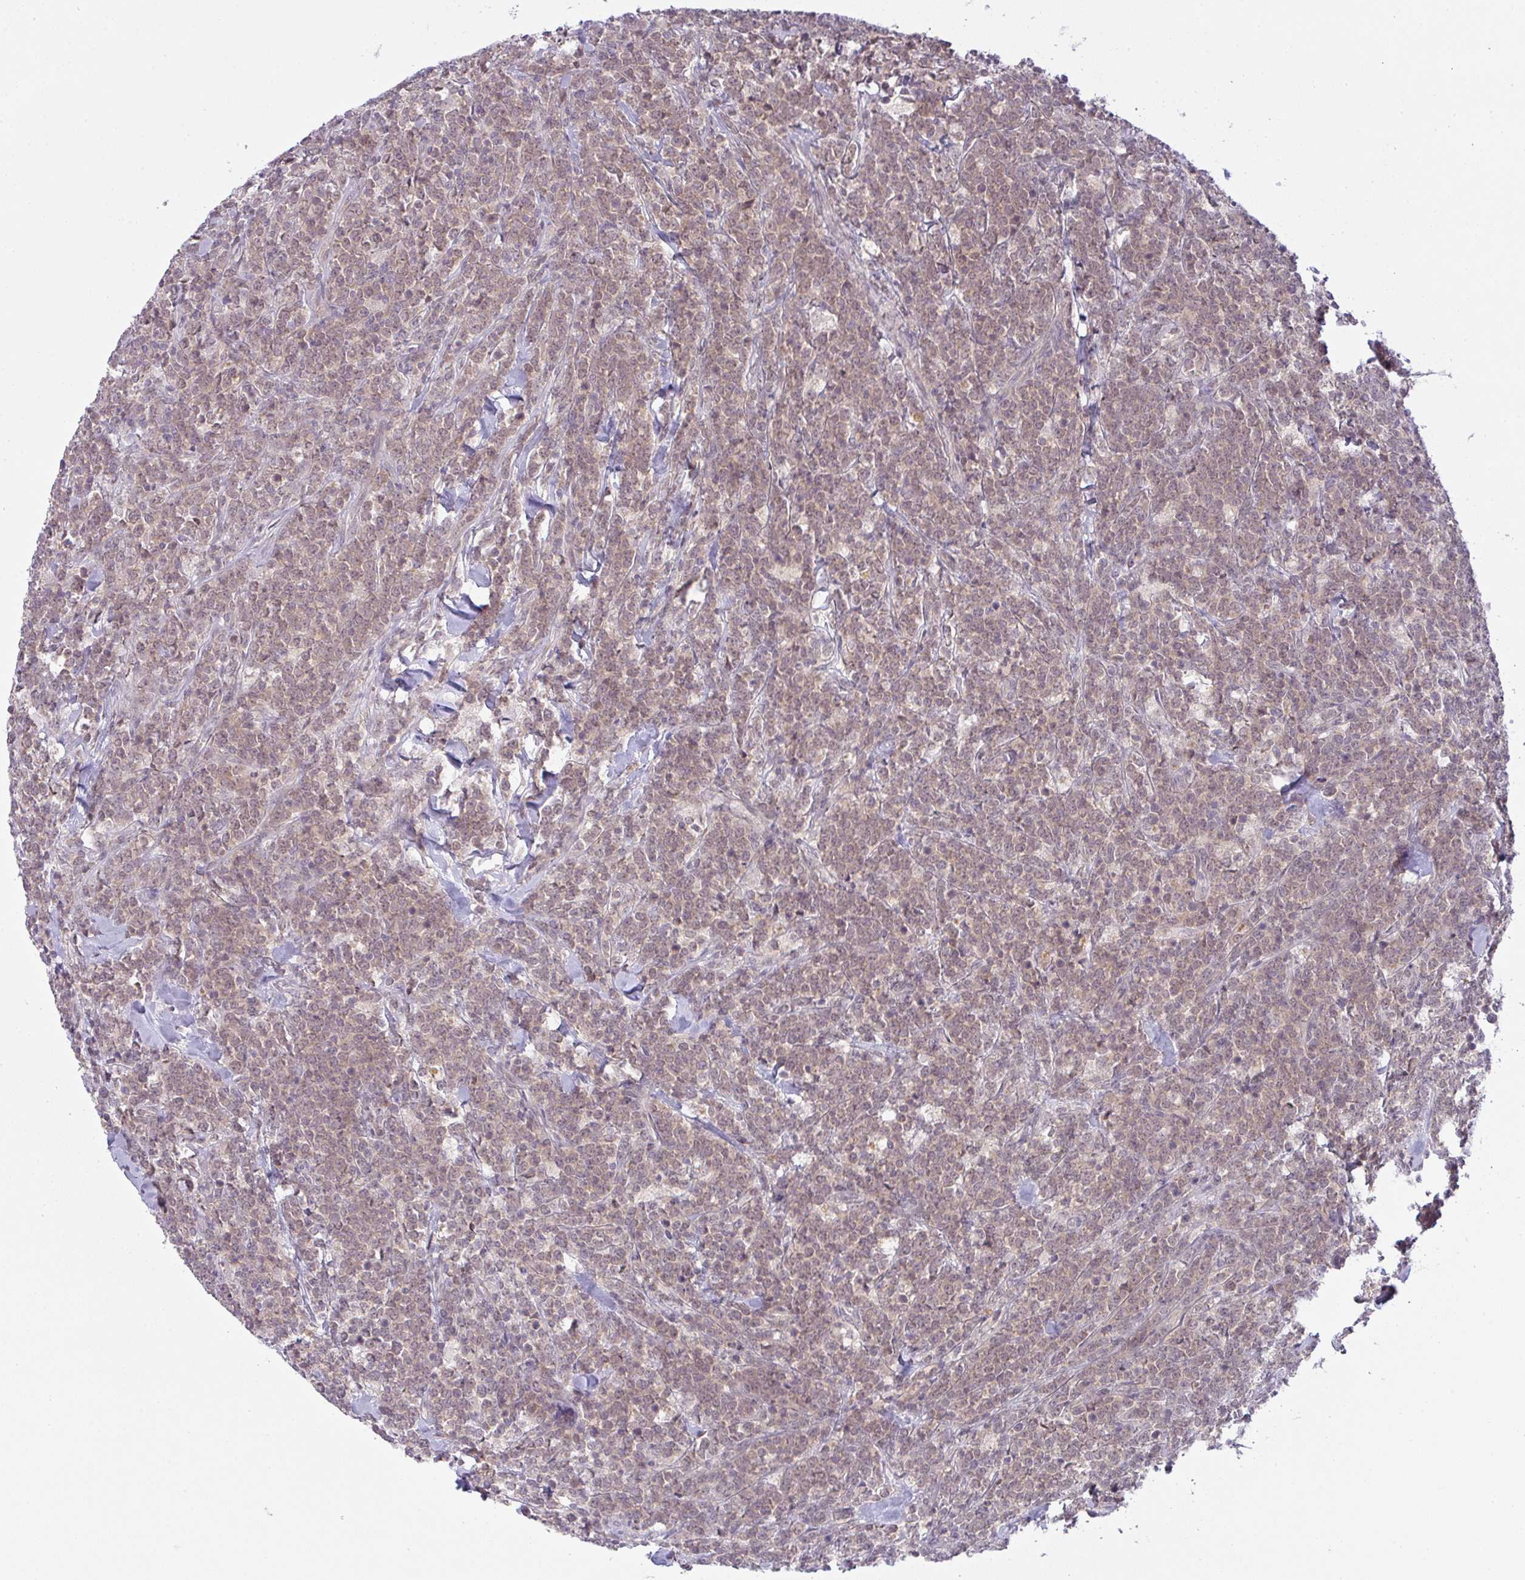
{"staining": {"intensity": "weak", "quantity": ">75%", "location": "nuclear"}, "tissue": "lymphoma", "cell_type": "Tumor cells", "image_type": "cancer", "snomed": [{"axis": "morphology", "description": "Malignant lymphoma, non-Hodgkin's type, High grade"}, {"axis": "topography", "description": "Small intestine"}, {"axis": "topography", "description": "Colon"}], "caption": "A photomicrograph of high-grade malignant lymphoma, non-Hodgkin's type stained for a protein exhibits weak nuclear brown staining in tumor cells.", "gene": "CSE1L", "patient": {"sex": "male", "age": 8}}